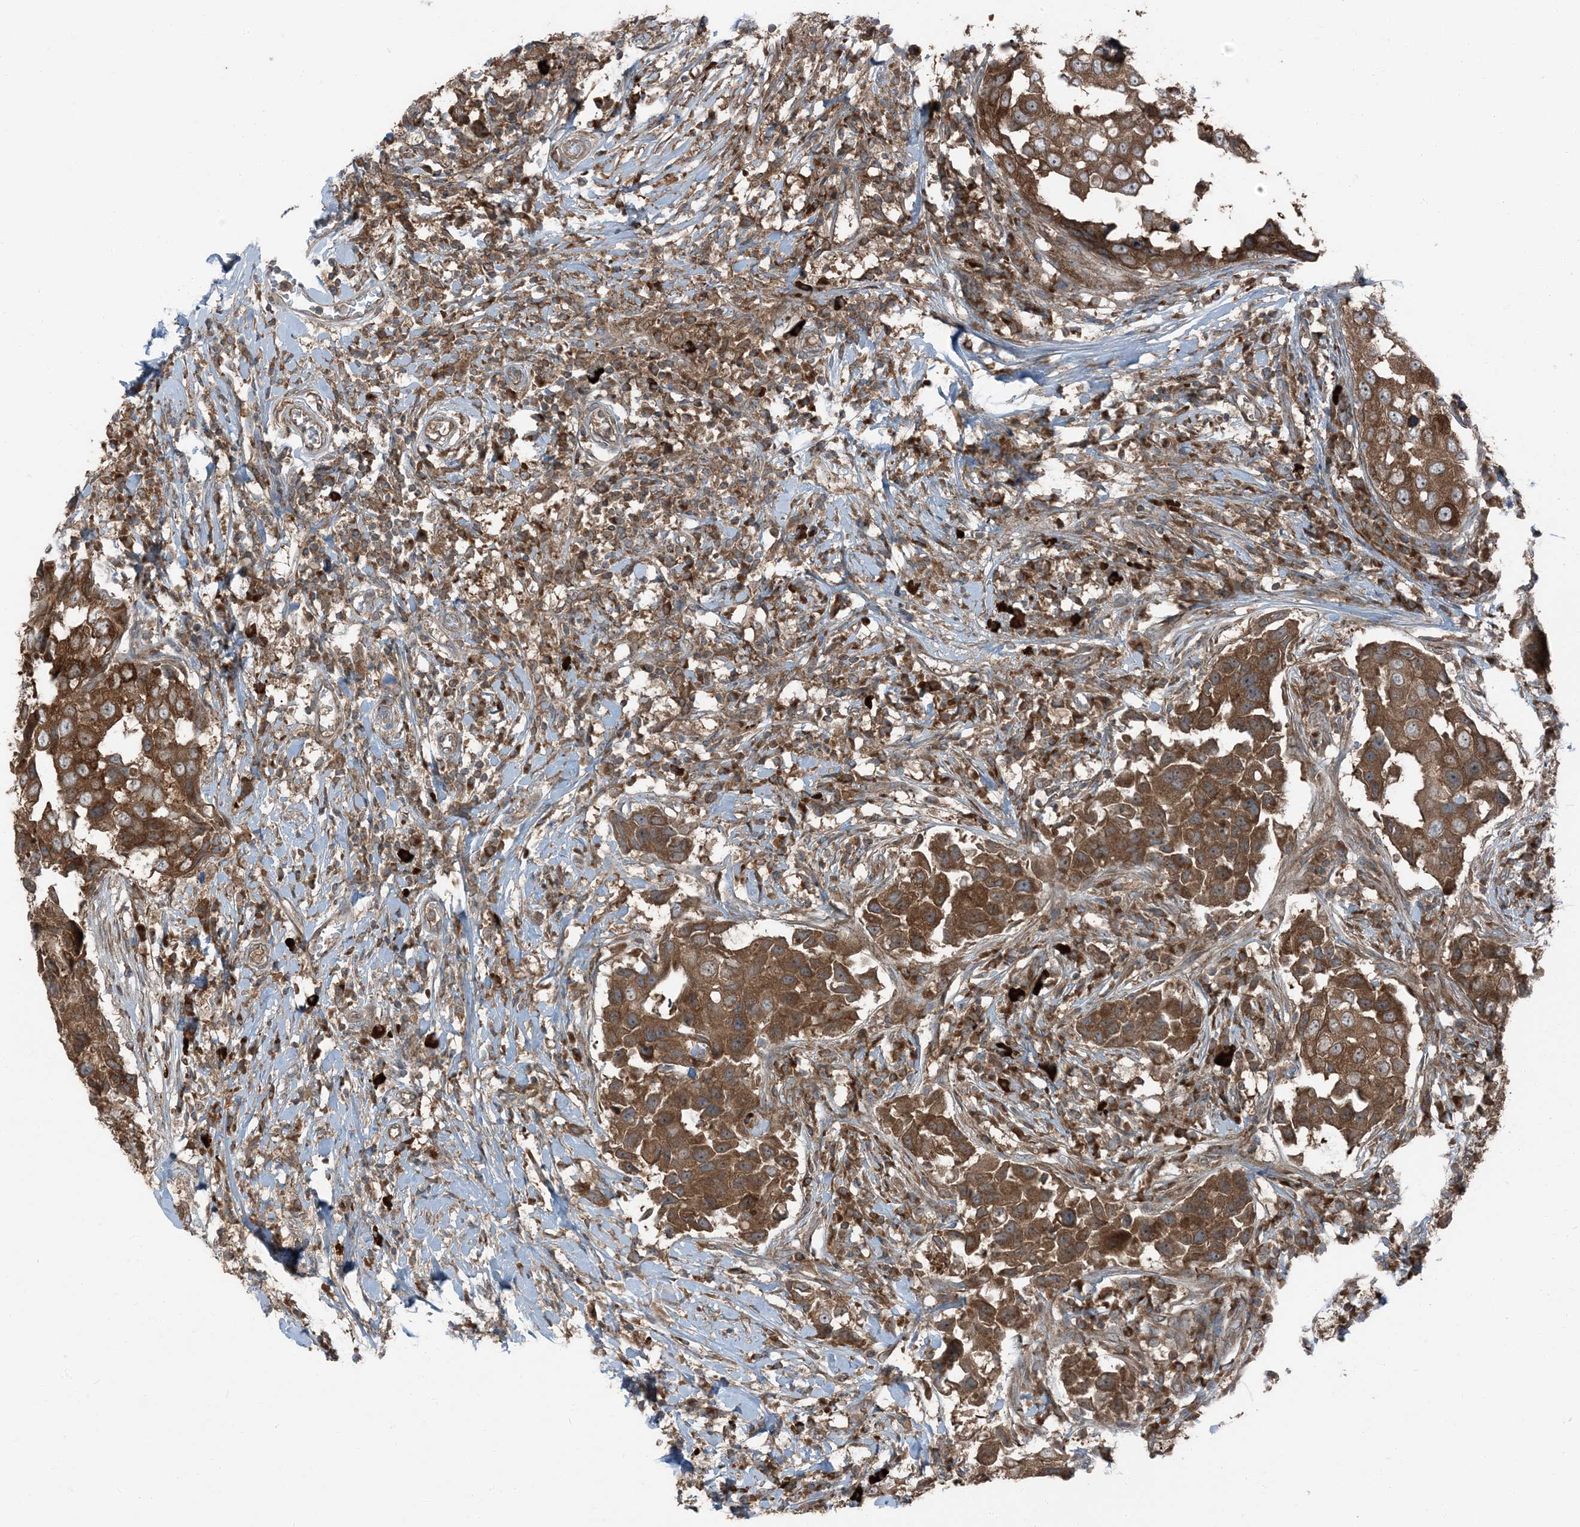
{"staining": {"intensity": "strong", "quantity": ">75%", "location": "cytoplasmic/membranous"}, "tissue": "breast cancer", "cell_type": "Tumor cells", "image_type": "cancer", "snomed": [{"axis": "morphology", "description": "Duct carcinoma"}, {"axis": "topography", "description": "Breast"}], "caption": "DAB immunohistochemical staining of human breast cancer exhibits strong cytoplasmic/membranous protein expression in approximately >75% of tumor cells.", "gene": "RAB3GAP1", "patient": {"sex": "female", "age": 27}}